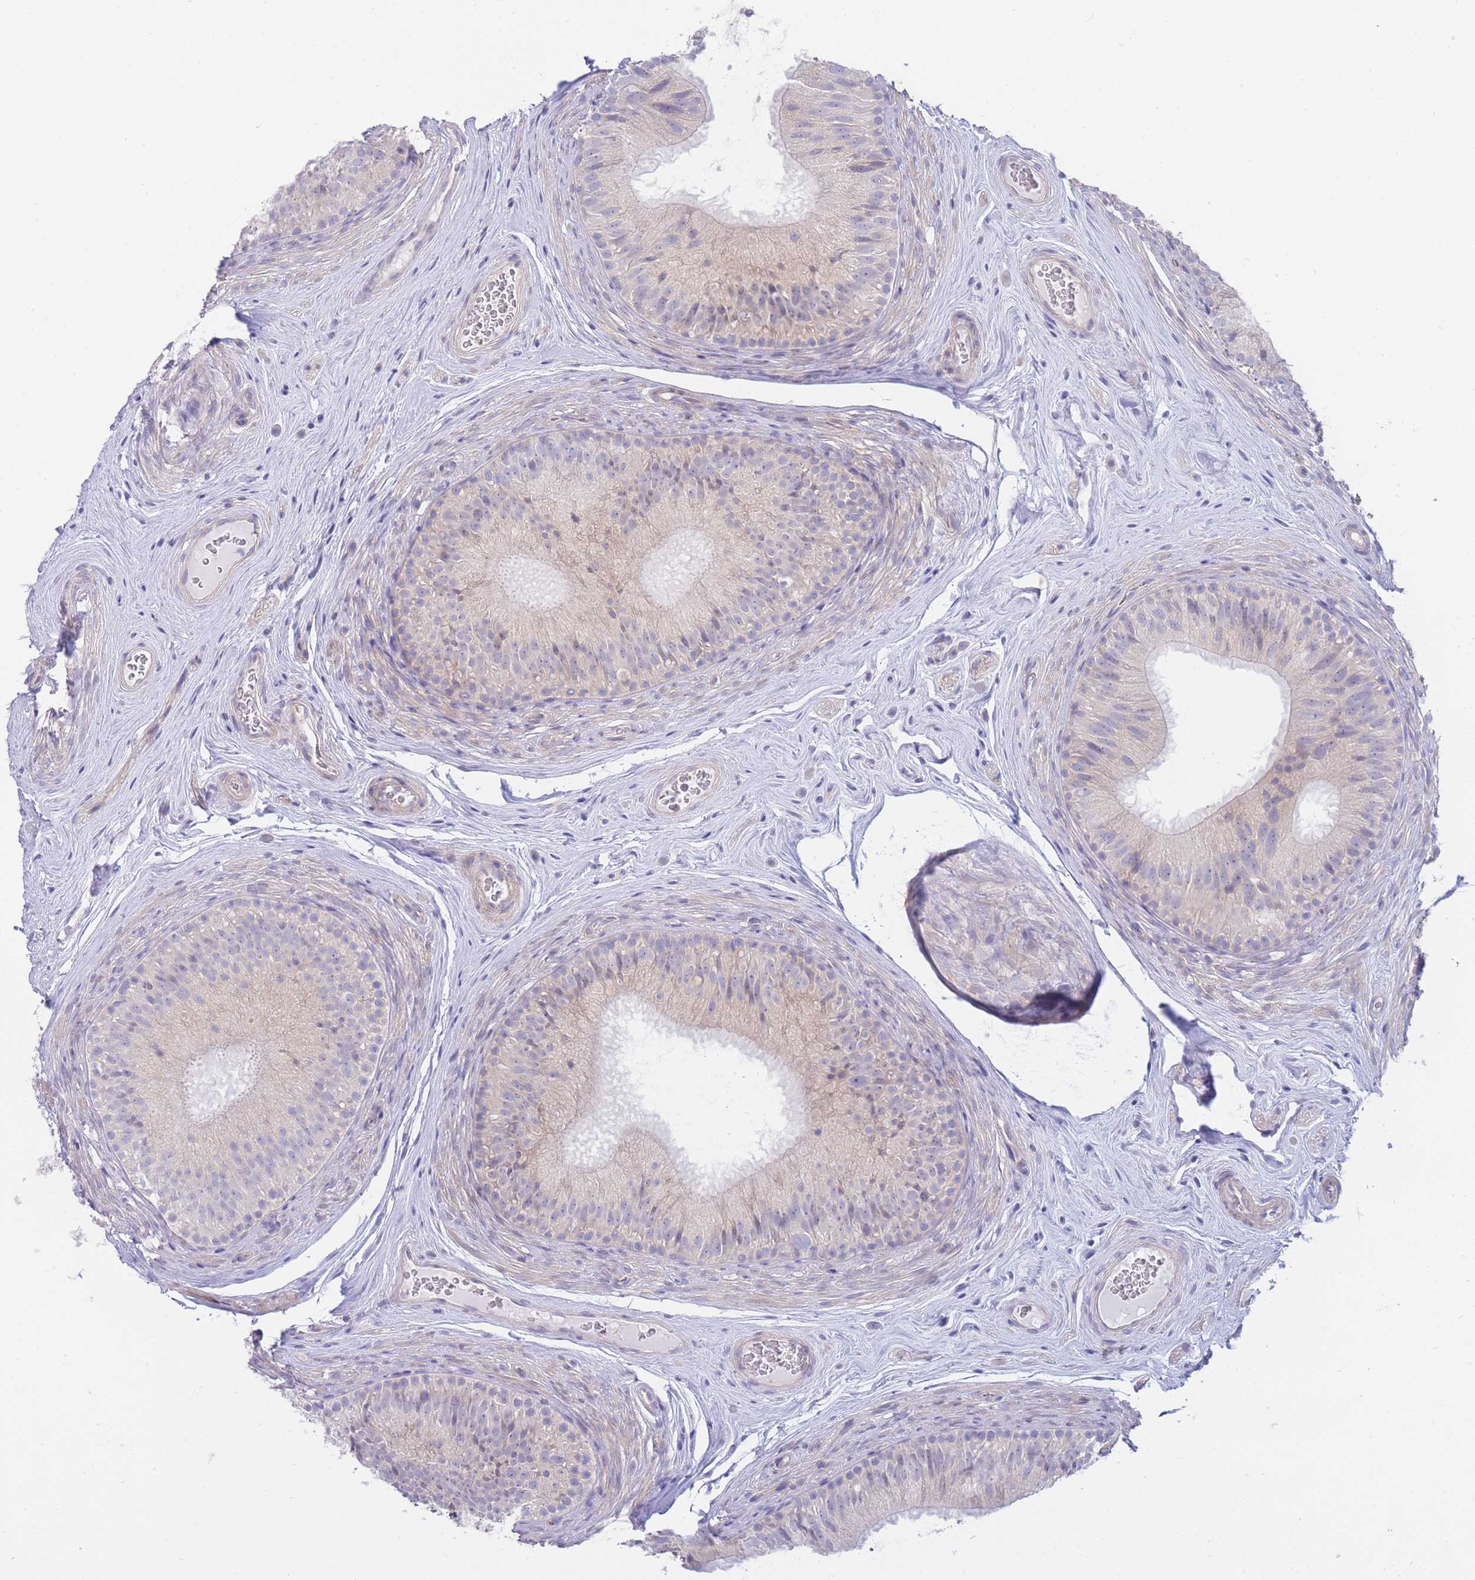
{"staining": {"intensity": "negative", "quantity": "none", "location": "none"}, "tissue": "epididymis", "cell_type": "Glandular cells", "image_type": "normal", "snomed": [{"axis": "morphology", "description": "Normal tissue, NOS"}, {"axis": "topography", "description": "Epididymis"}], "caption": "A photomicrograph of human epididymis is negative for staining in glandular cells. The staining was performed using DAB (3,3'-diaminobenzidine) to visualize the protein expression in brown, while the nuclei were stained in blue with hematoxylin (Magnification: 20x).", "gene": "SUGT1", "patient": {"sex": "male", "age": 34}}